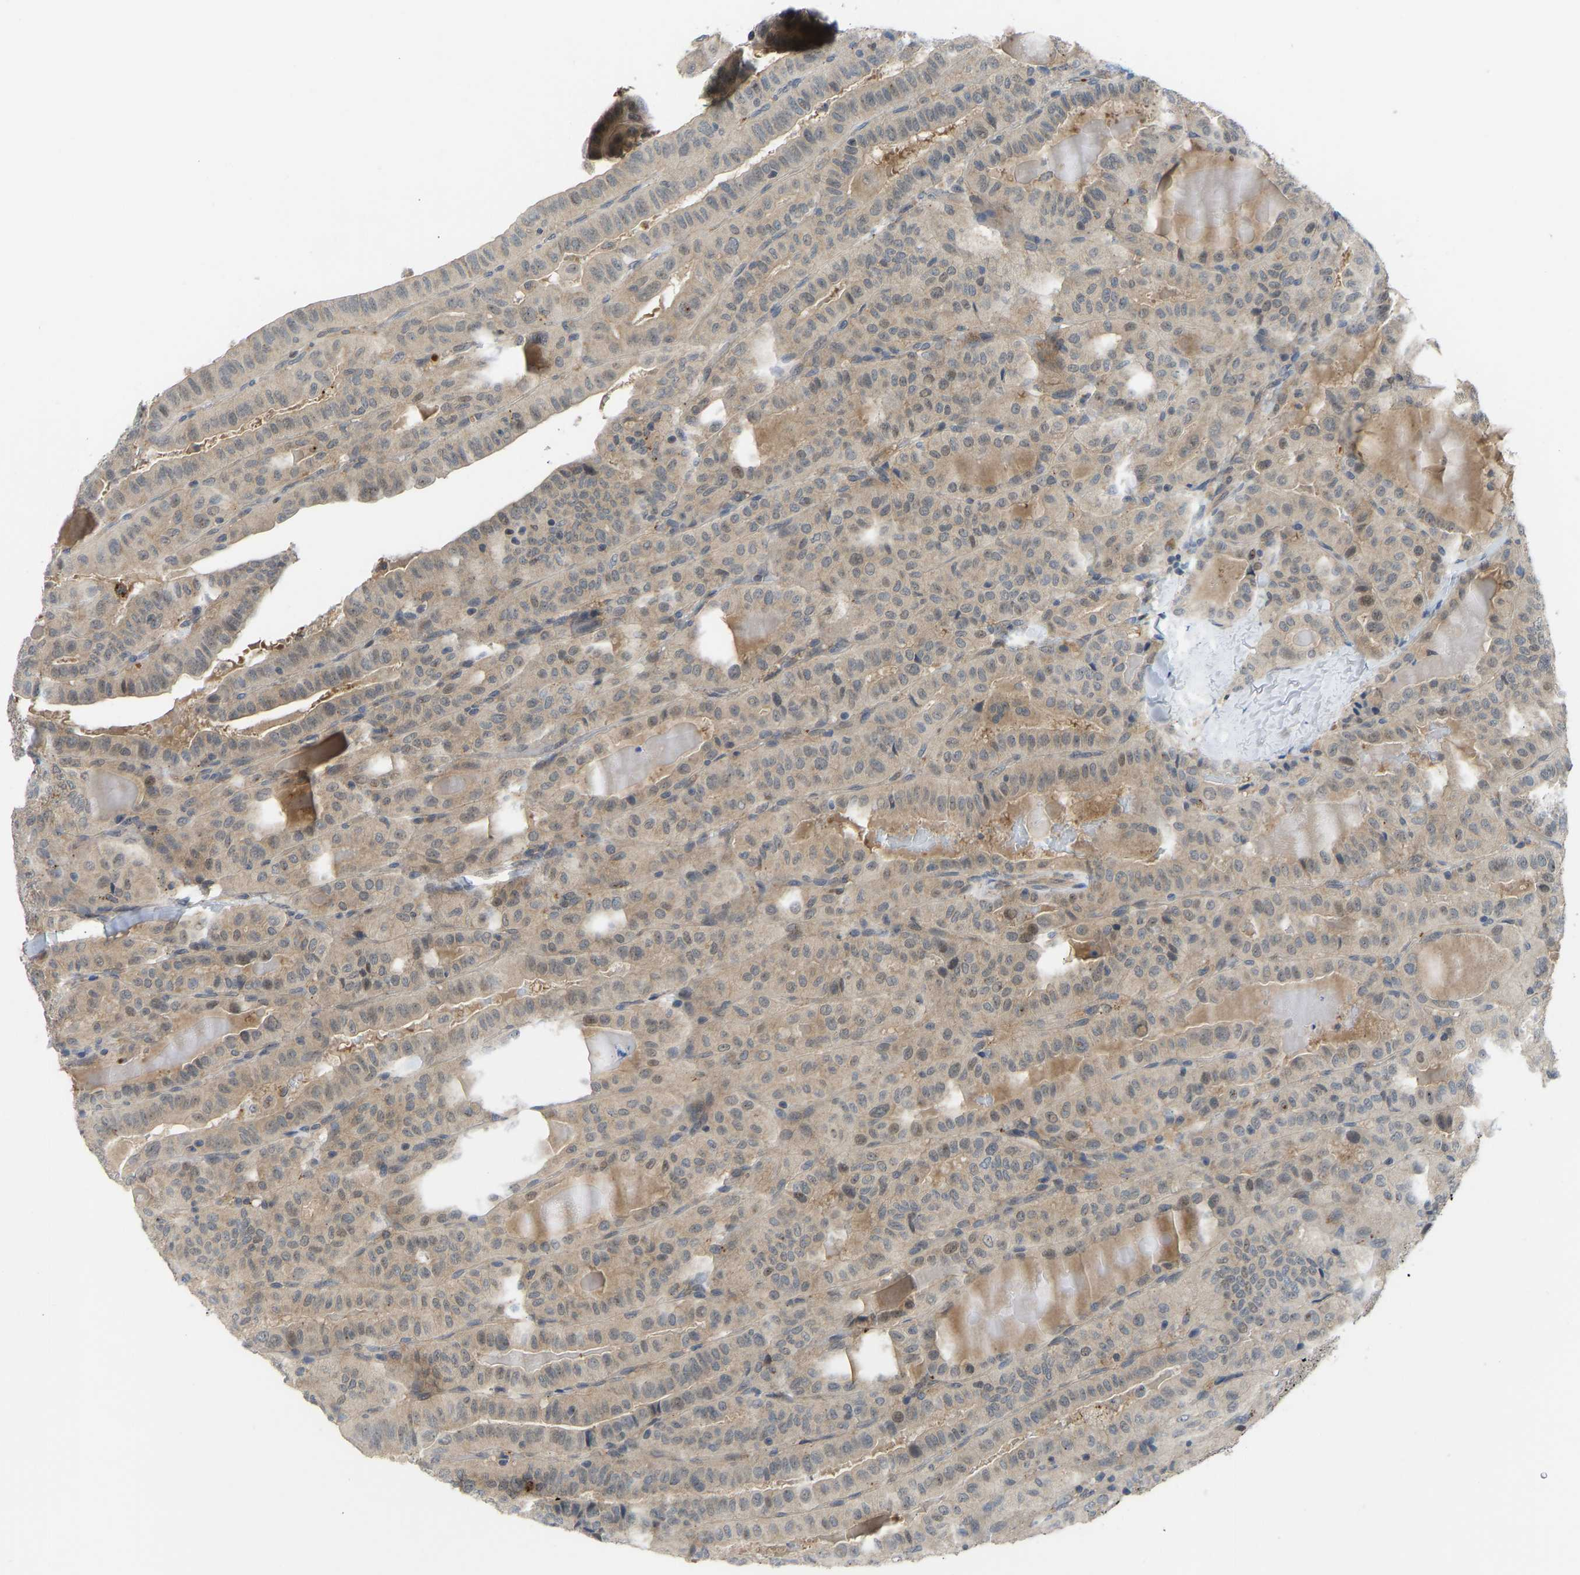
{"staining": {"intensity": "weak", "quantity": "<25%", "location": "nuclear"}, "tissue": "thyroid cancer", "cell_type": "Tumor cells", "image_type": "cancer", "snomed": [{"axis": "morphology", "description": "Papillary adenocarcinoma, NOS"}, {"axis": "topography", "description": "Thyroid gland"}], "caption": "The histopathology image demonstrates no significant staining in tumor cells of thyroid cancer. Brightfield microscopy of IHC stained with DAB (3,3'-diaminobenzidine) (brown) and hematoxylin (blue), captured at high magnification.", "gene": "ZNF251", "patient": {"sex": "male", "age": 77}}